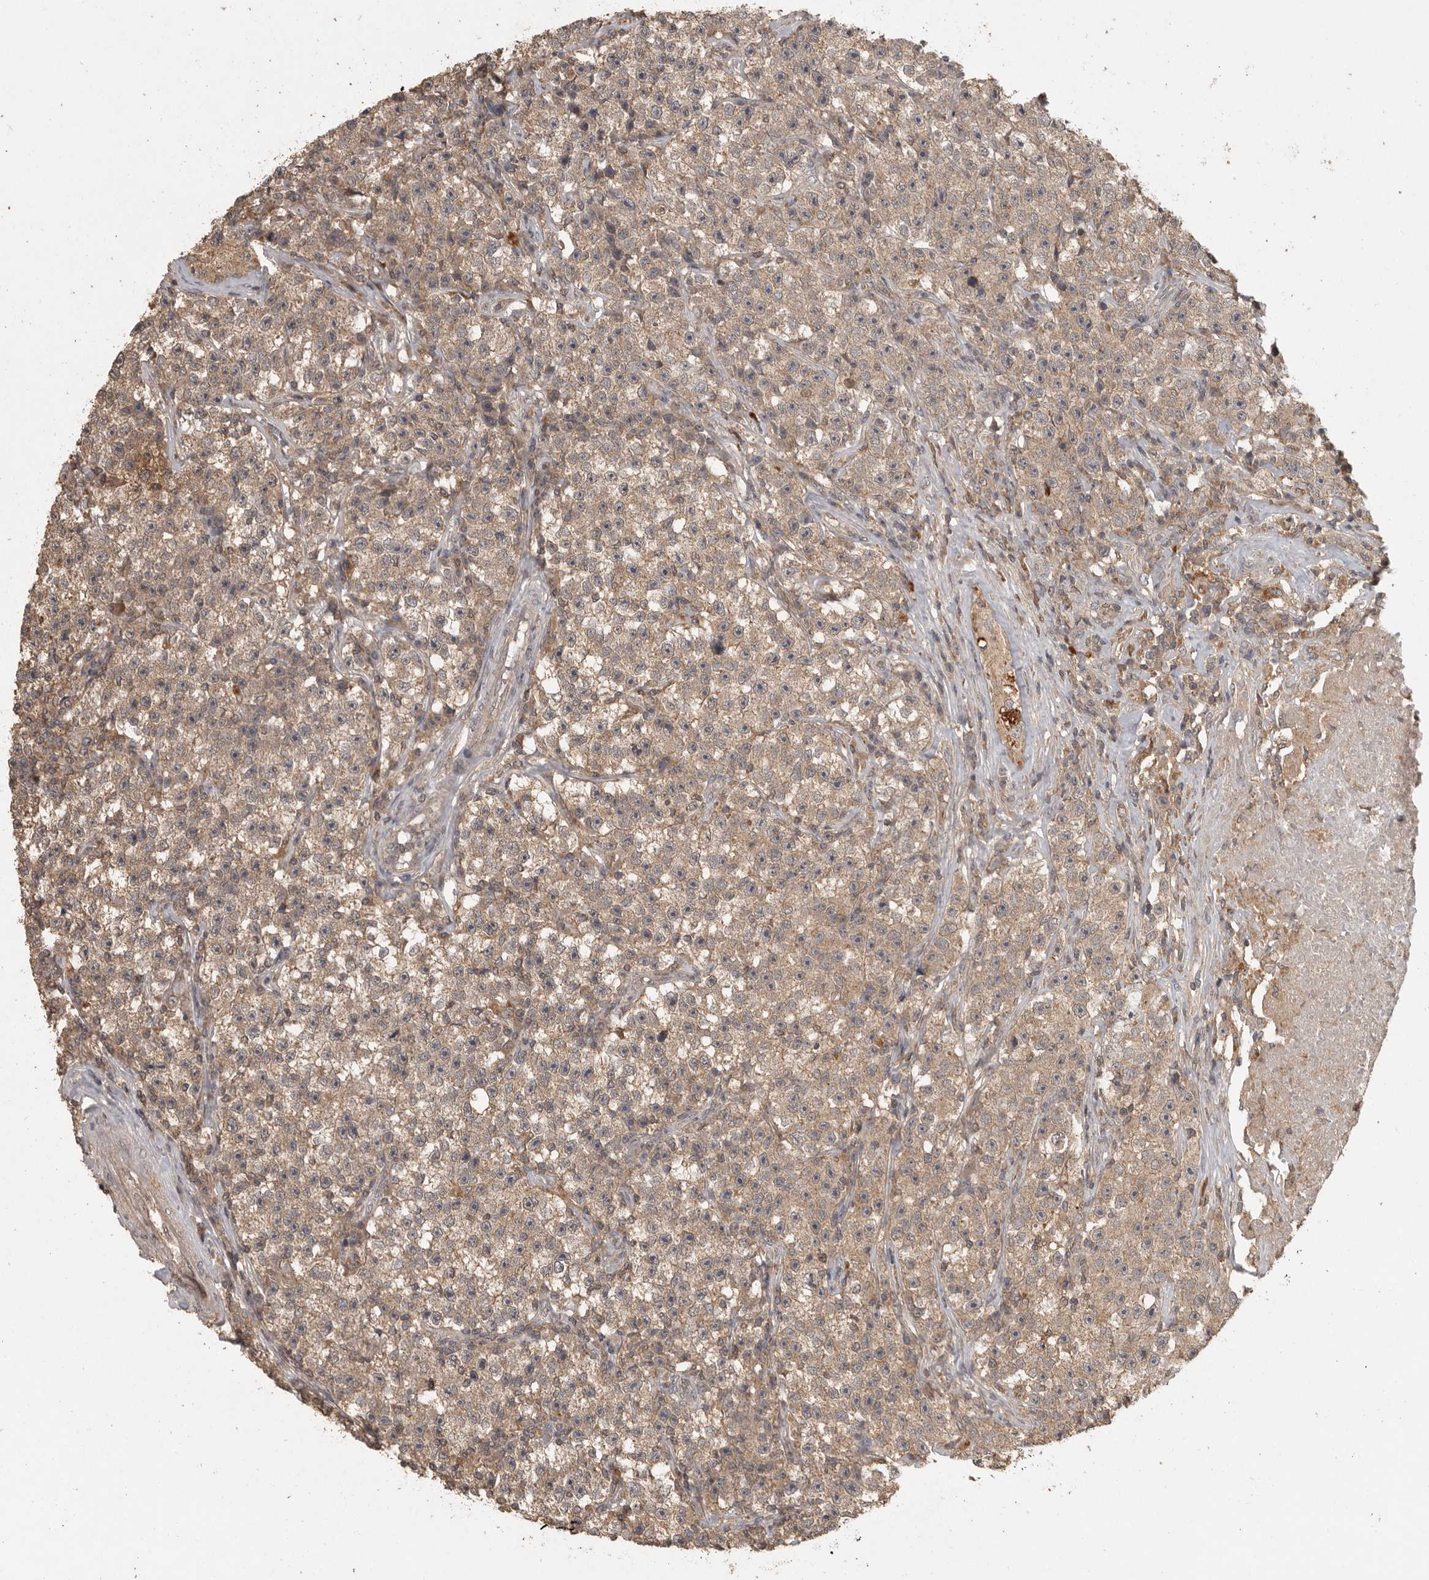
{"staining": {"intensity": "weak", "quantity": ">75%", "location": "cytoplasmic/membranous"}, "tissue": "testis cancer", "cell_type": "Tumor cells", "image_type": "cancer", "snomed": [{"axis": "morphology", "description": "Seminoma, NOS"}, {"axis": "topography", "description": "Testis"}], "caption": "Approximately >75% of tumor cells in human testis cancer display weak cytoplasmic/membranous protein staining as visualized by brown immunohistochemical staining.", "gene": "ADAMTS4", "patient": {"sex": "male", "age": 22}}